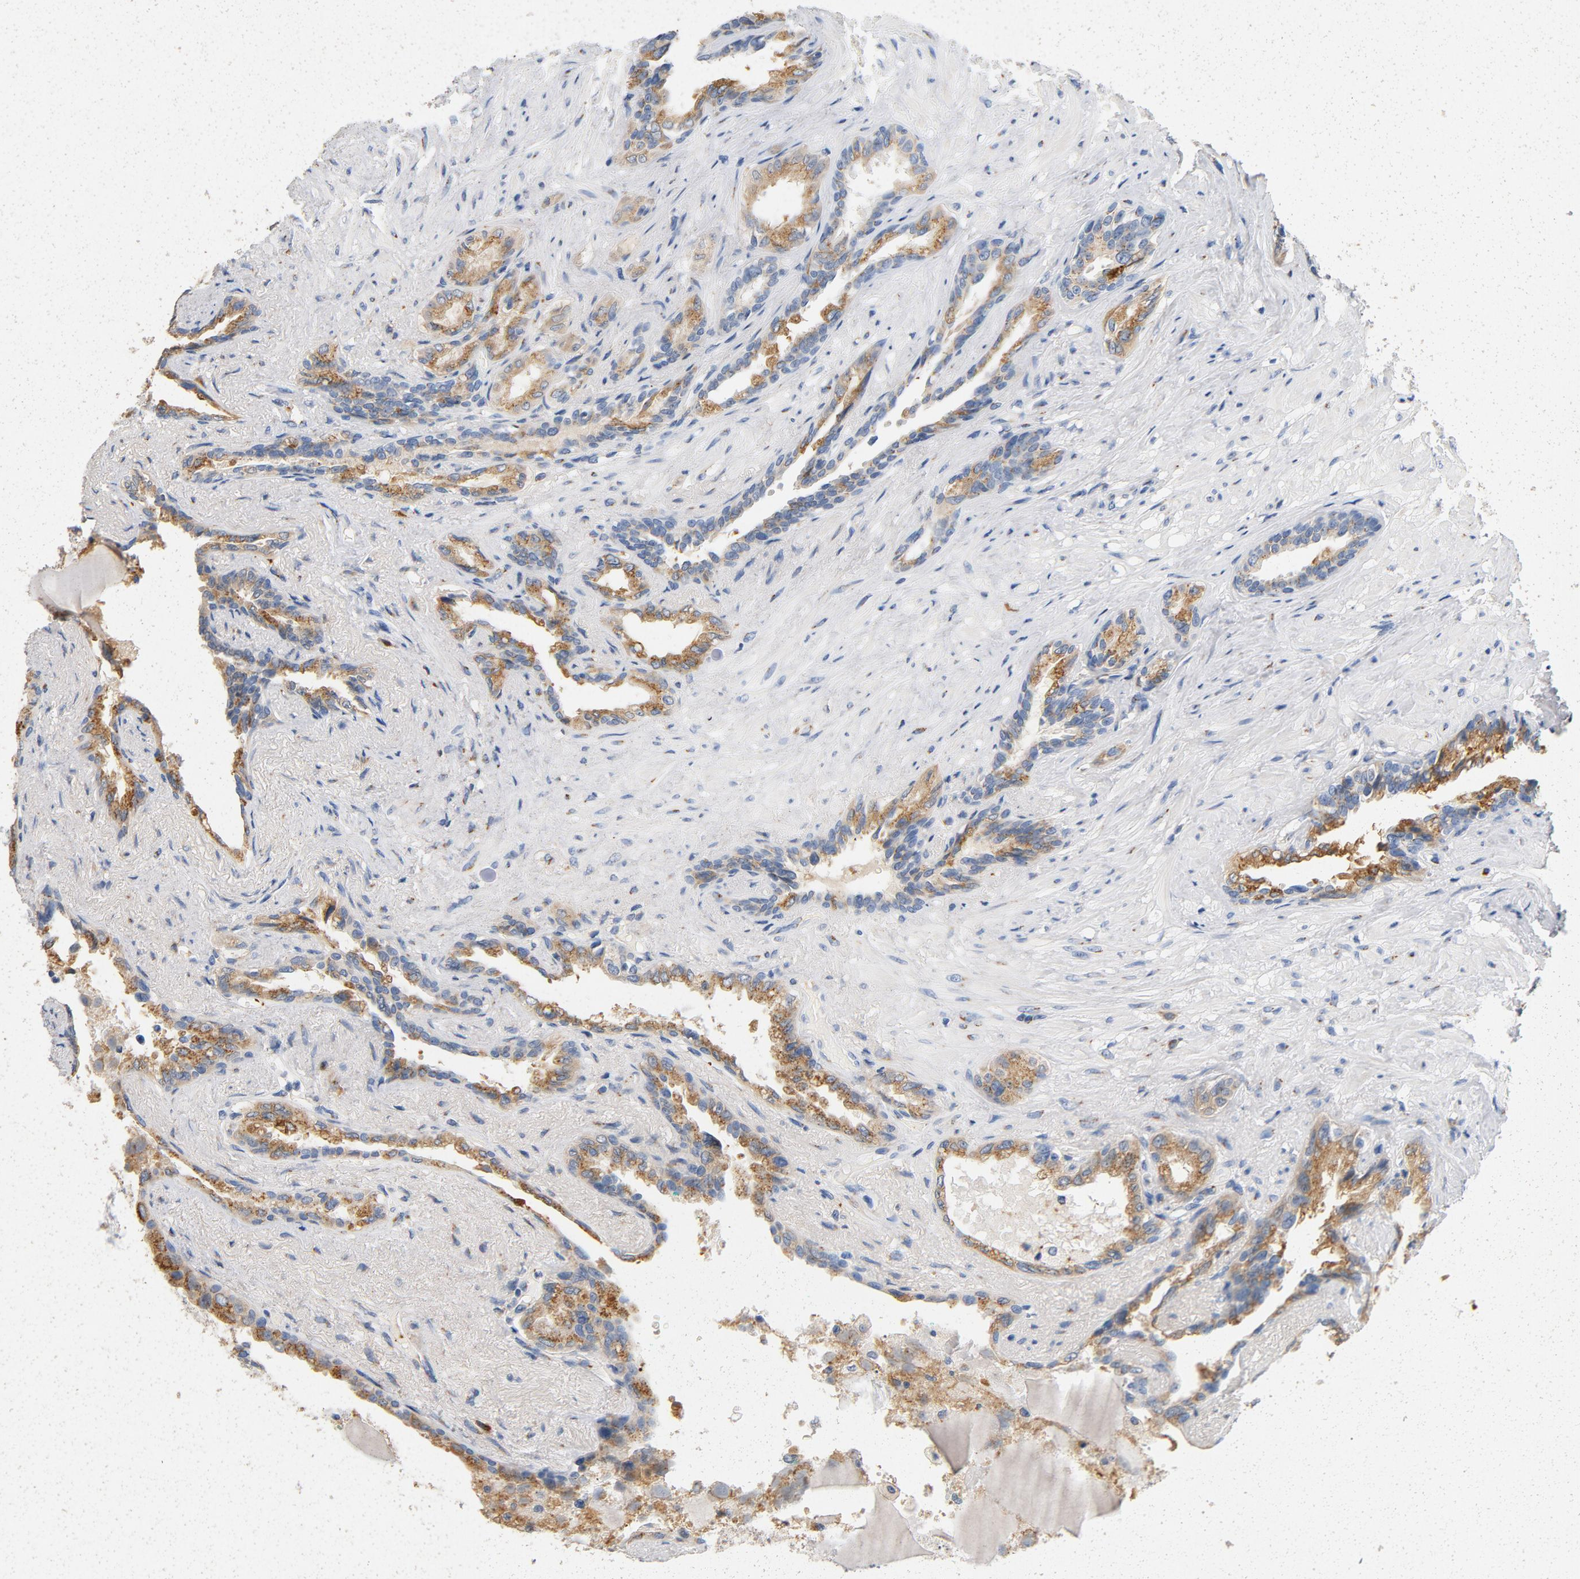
{"staining": {"intensity": "moderate", "quantity": "25%-75%", "location": "cytoplasmic/membranous"}, "tissue": "seminal vesicle", "cell_type": "Glandular cells", "image_type": "normal", "snomed": [{"axis": "morphology", "description": "Normal tissue, NOS"}, {"axis": "topography", "description": "Seminal veicle"}], "caption": "Normal seminal vesicle reveals moderate cytoplasmic/membranous staining in approximately 25%-75% of glandular cells.", "gene": "LMAN2", "patient": {"sex": "male", "age": 61}}